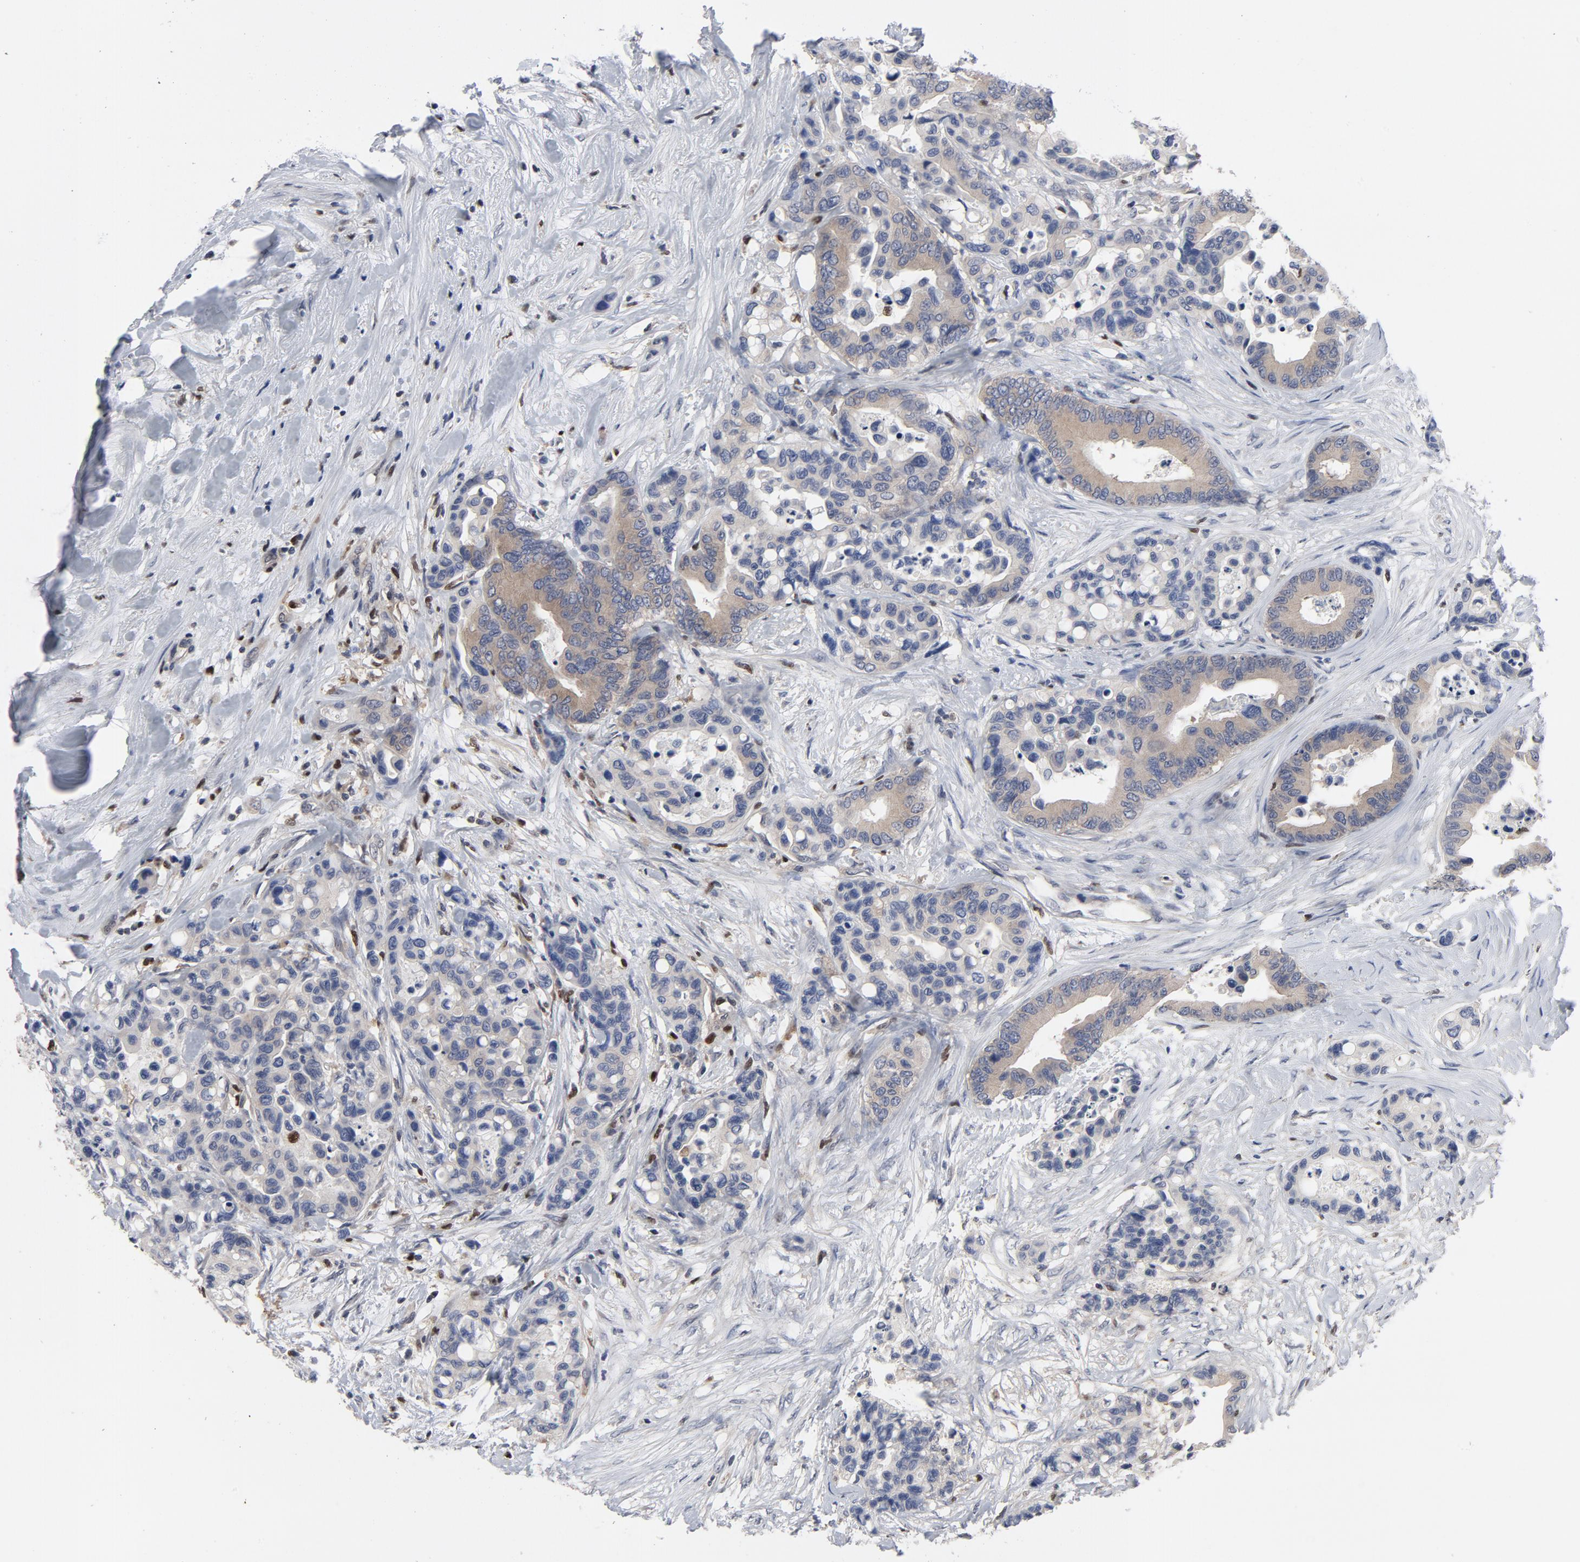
{"staining": {"intensity": "weak", "quantity": ">75%", "location": "cytoplasmic/membranous"}, "tissue": "colorectal cancer", "cell_type": "Tumor cells", "image_type": "cancer", "snomed": [{"axis": "morphology", "description": "Adenocarcinoma, NOS"}, {"axis": "topography", "description": "Colon"}], "caption": "Immunohistochemical staining of colorectal cancer (adenocarcinoma) shows low levels of weak cytoplasmic/membranous protein expression in about >75% of tumor cells. The staining is performed using DAB (3,3'-diaminobenzidine) brown chromogen to label protein expression. The nuclei are counter-stained blue using hematoxylin.", "gene": "NFKB1", "patient": {"sex": "male", "age": 82}}